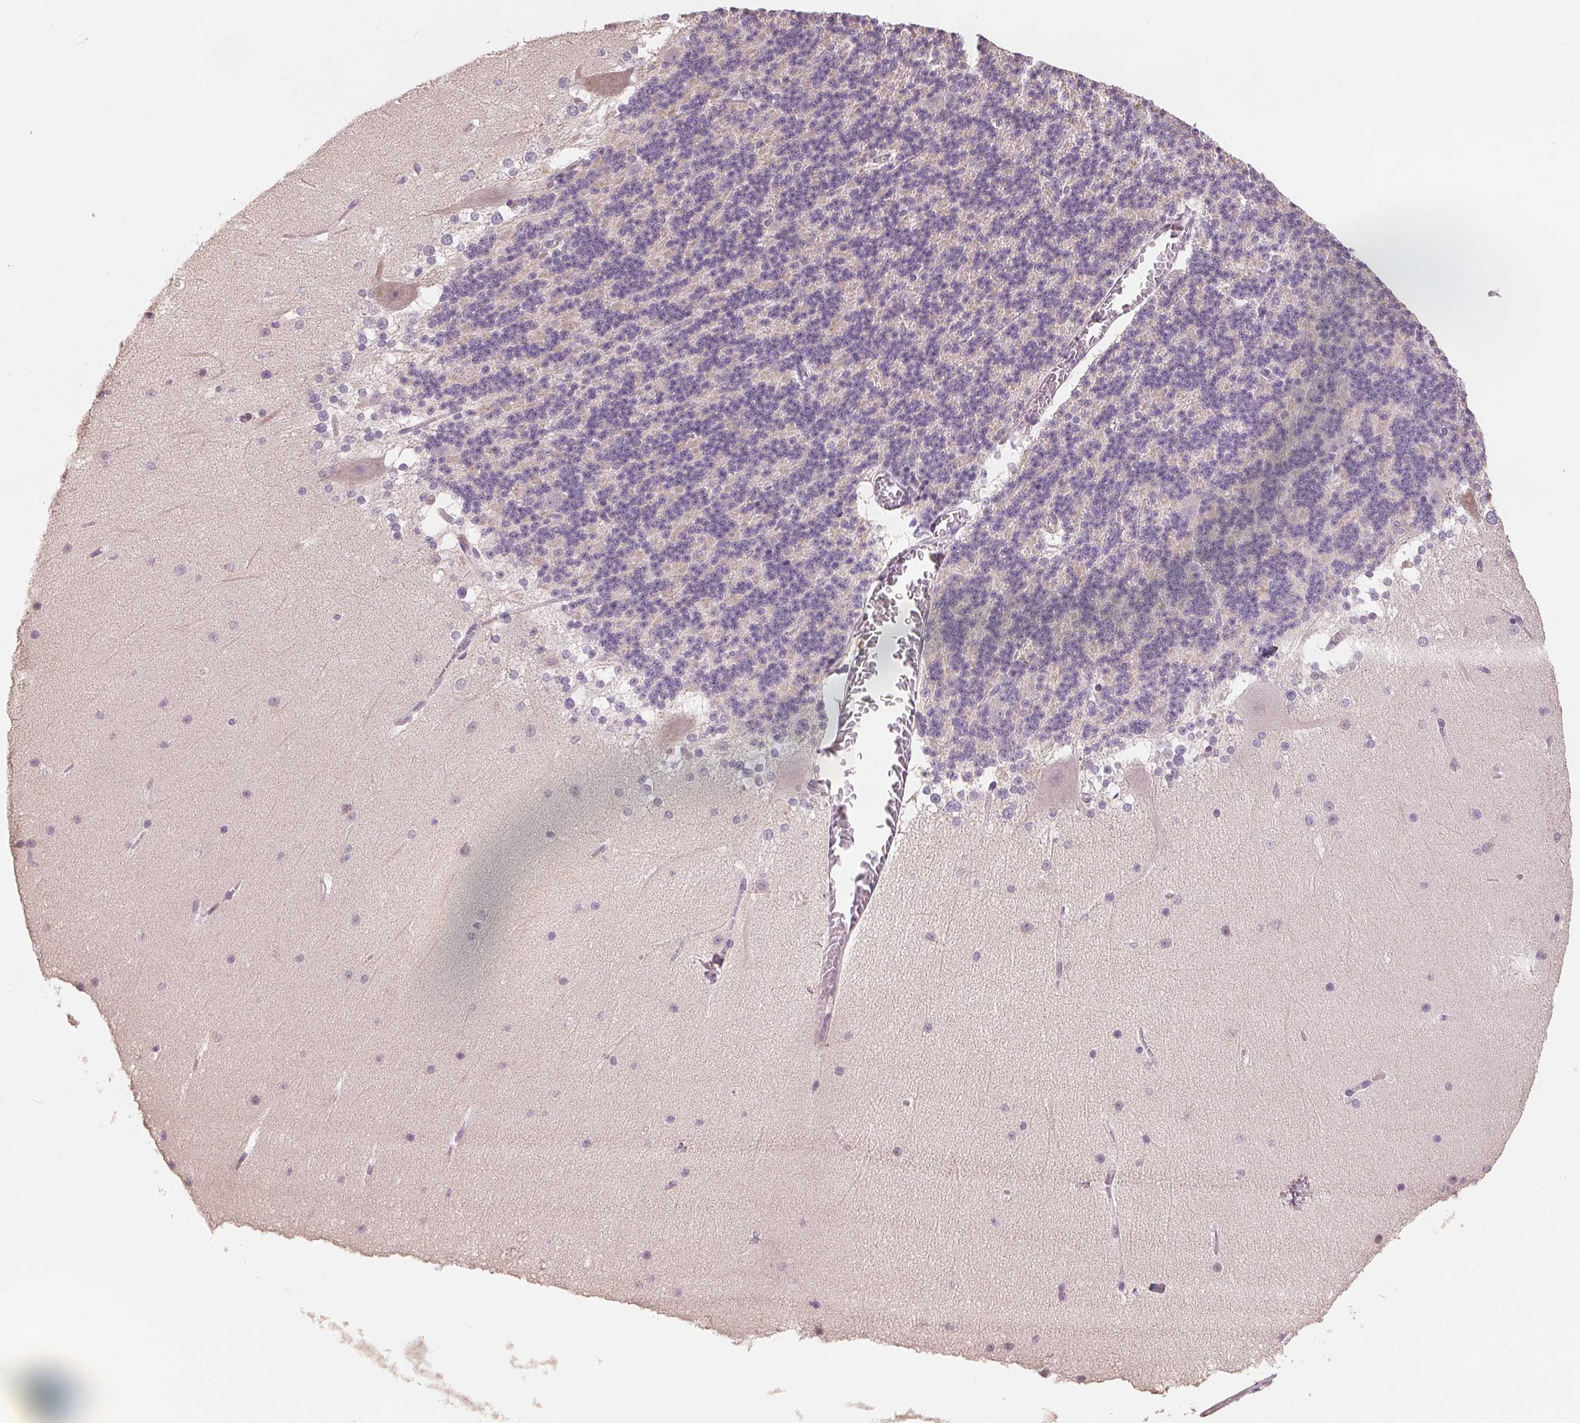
{"staining": {"intensity": "negative", "quantity": "none", "location": "none"}, "tissue": "cerebellum", "cell_type": "Cells in granular layer", "image_type": "normal", "snomed": [{"axis": "morphology", "description": "Normal tissue, NOS"}, {"axis": "topography", "description": "Cerebellum"}], "caption": "IHC photomicrograph of normal cerebellum: cerebellum stained with DAB (3,3'-diaminobenzidine) shows no significant protein positivity in cells in granular layer. The staining is performed using DAB (3,3'-diaminobenzidine) brown chromogen with nuclei counter-stained in using hematoxylin.", "gene": "VTCN1", "patient": {"sex": "female", "age": 19}}